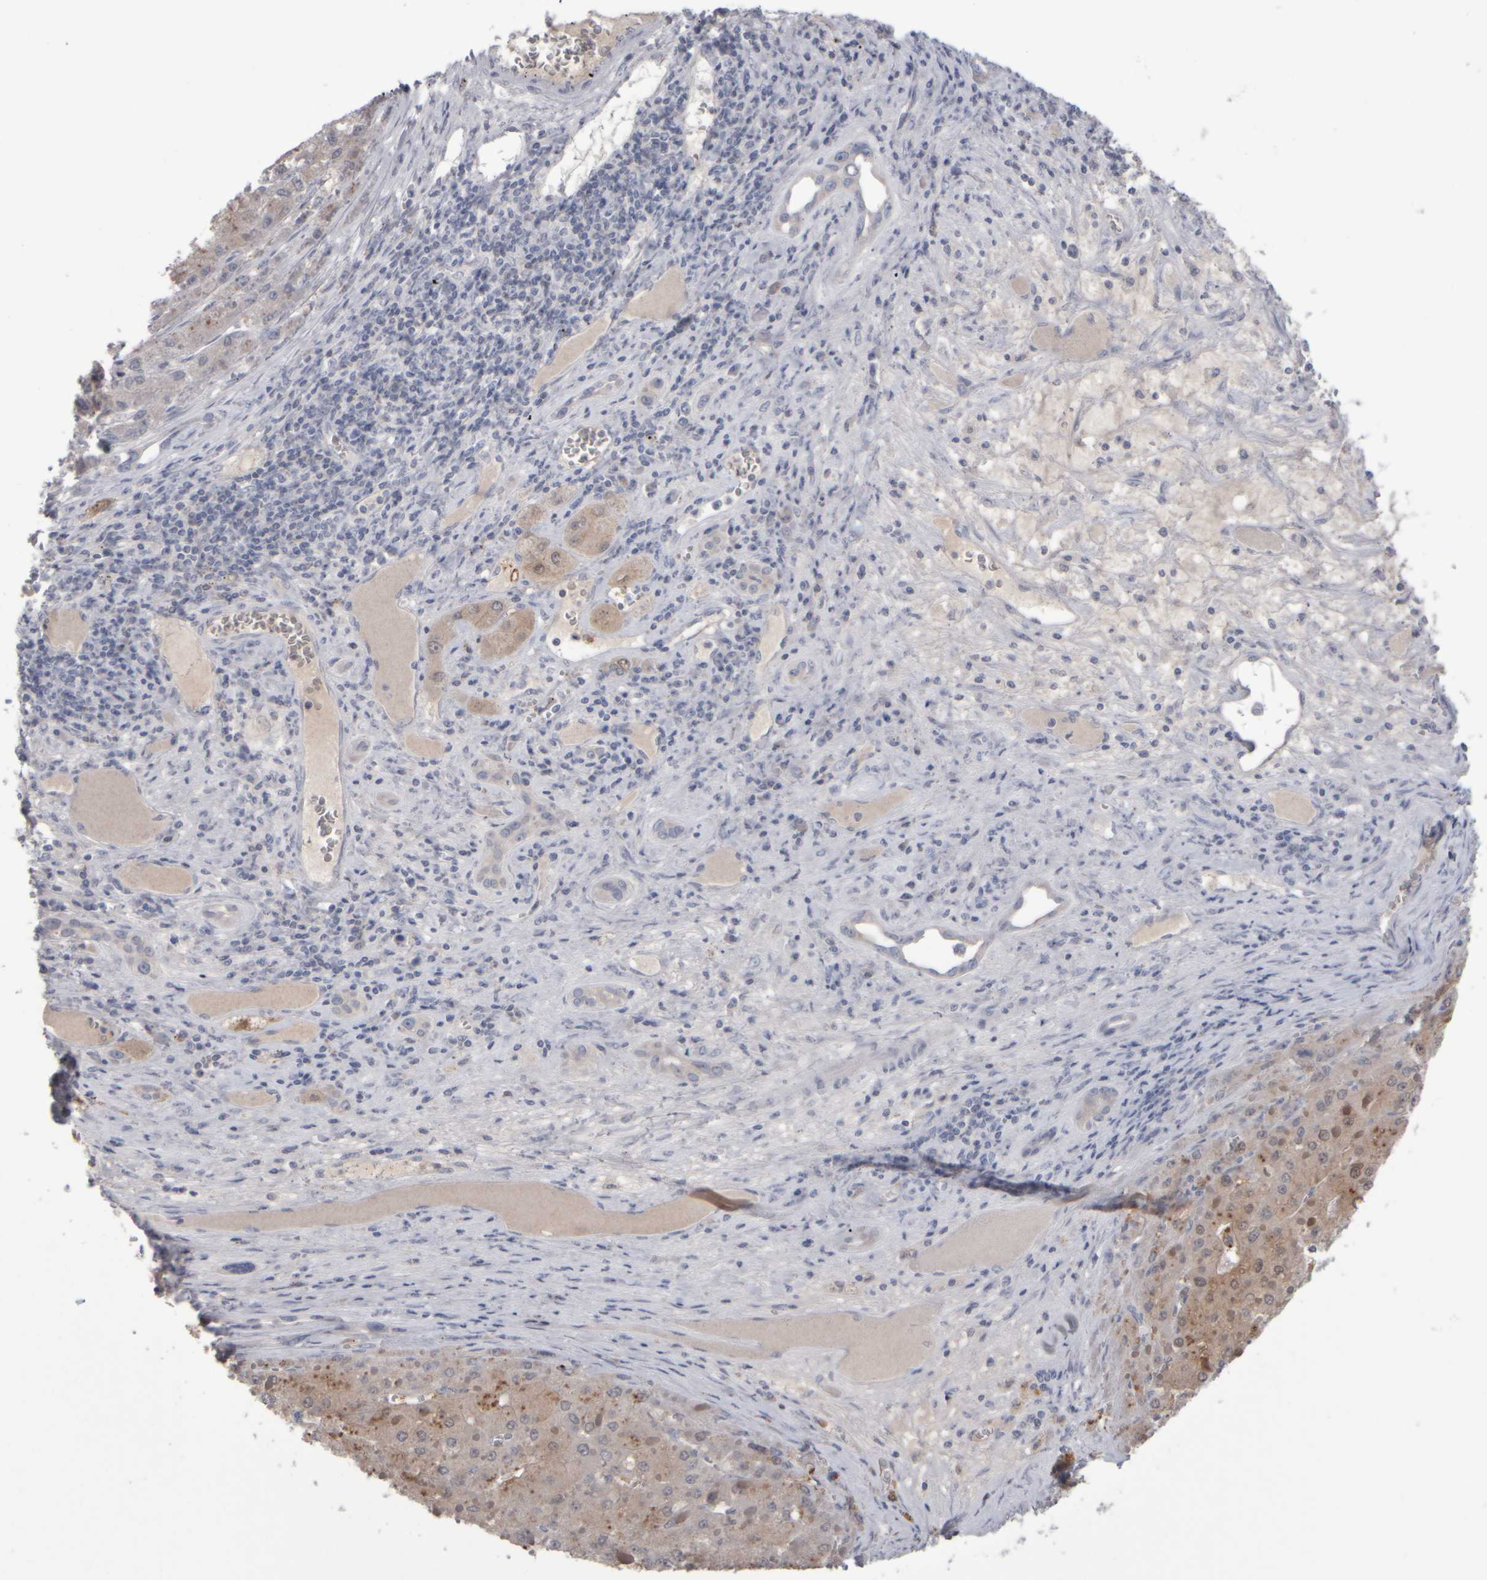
{"staining": {"intensity": "negative", "quantity": "none", "location": "none"}, "tissue": "liver cancer", "cell_type": "Tumor cells", "image_type": "cancer", "snomed": [{"axis": "morphology", "description": "Carcinoma, Hepatocellular, NOS"}, {"axis": "topography", "description": "Liver"}], "caption": "DAB immunohistochemical staining of human hepatocellular carcinoma (liver) displays no significant positivity in tumor cells.", "gene": "EPHX2", "patient": {"sex": "female", "age": 73}}